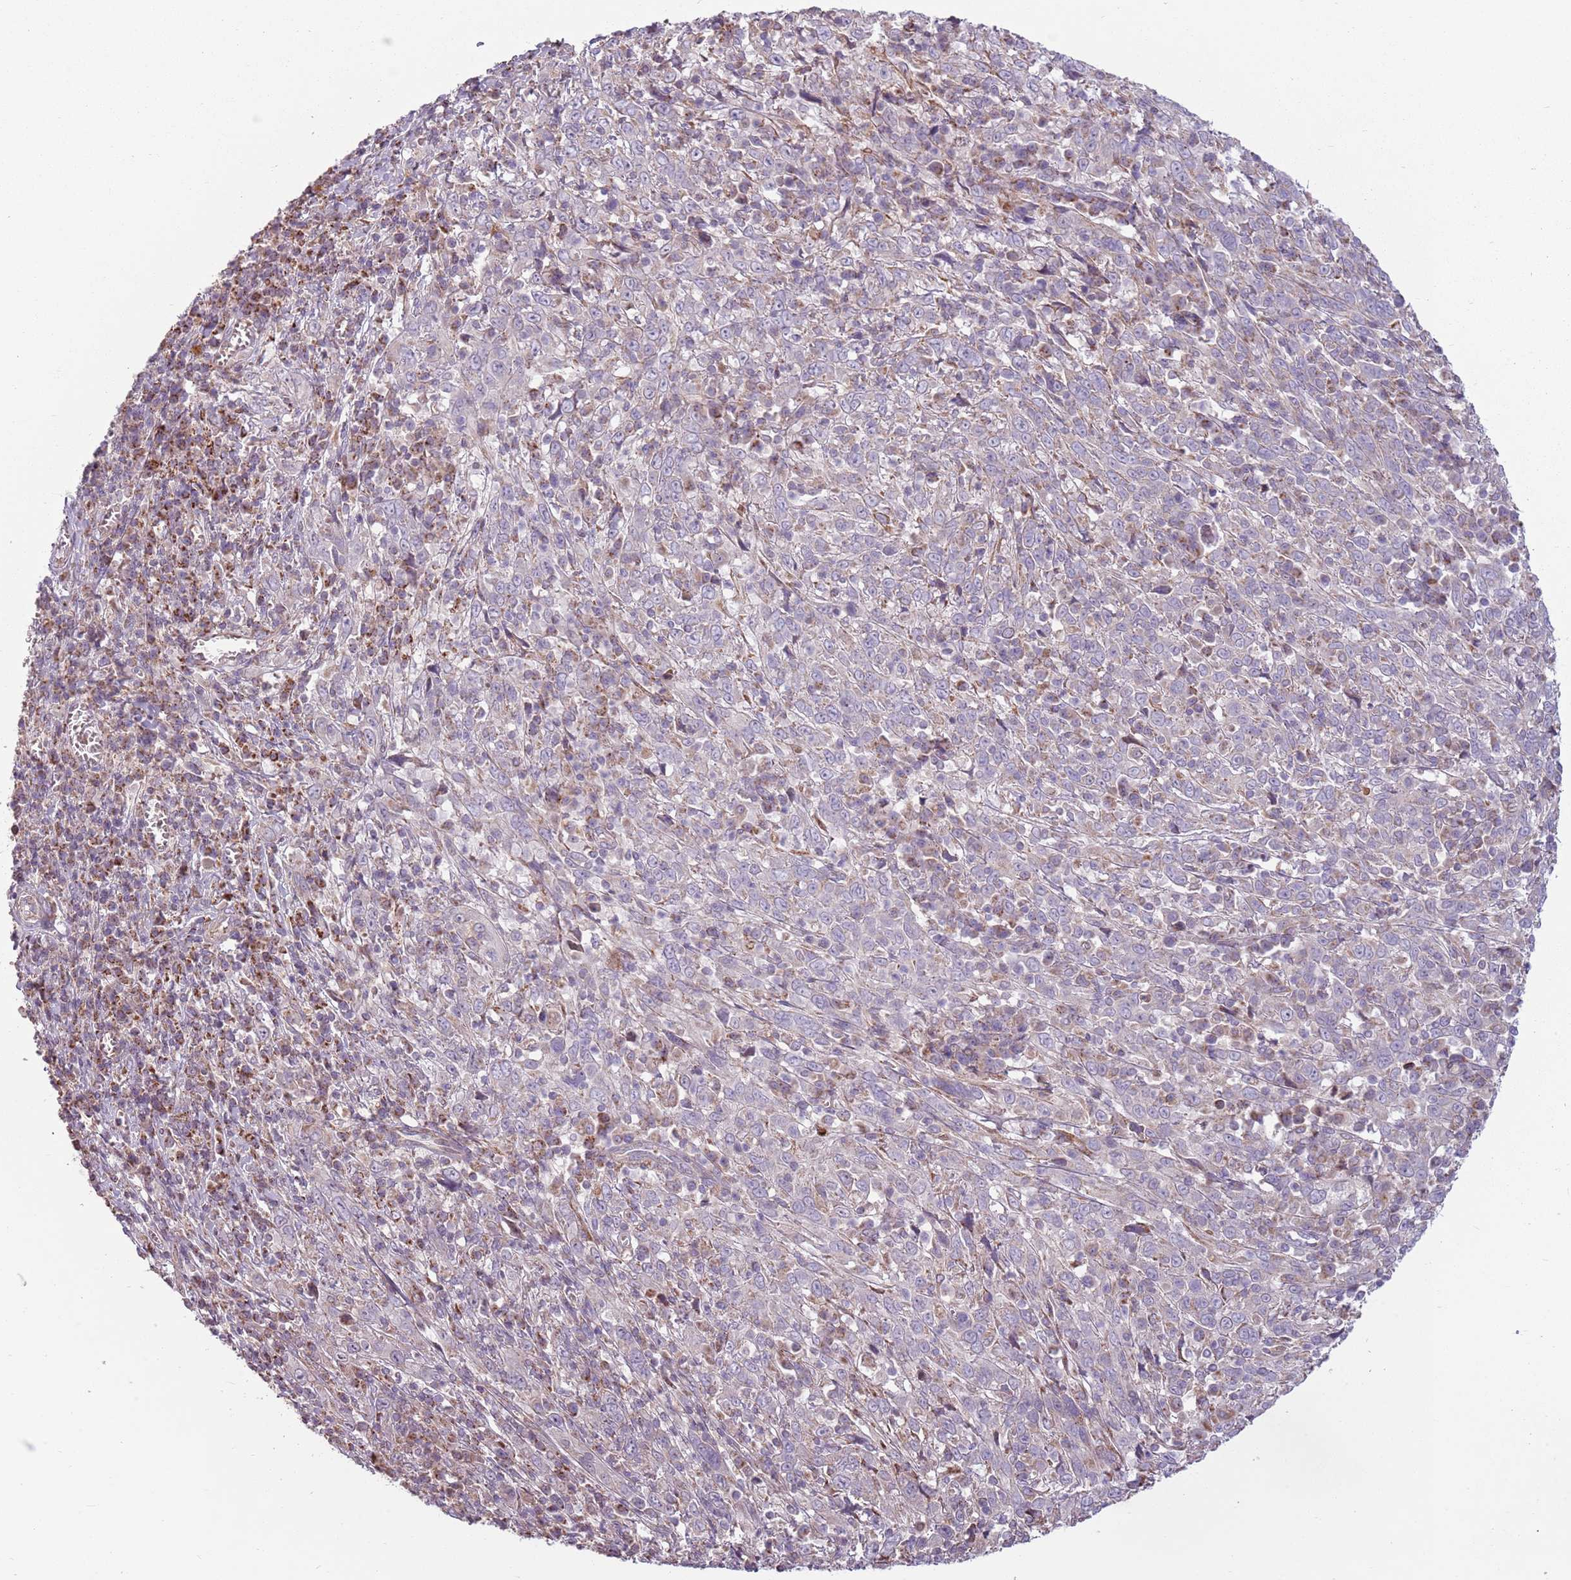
{"staining": {"intensity": "negative", "quantity": "none", "location": "none"}, "tissue": "cervical cancer", "cell_type": "Tumor cells", "image_type": "cancer", "snomed": [{"axis": "morphology", "description": "Squamous cell carcinoma, NOS"}, {"axis": "topography", "description": "Cervix"}], "caption": "DAB immunohistochemical staining of cervical squamous cell carcinoma exhibits no significant positivity in tumor cells. (IHC, brightfield microscopy, high magnification).", "gene": "ZNF530", "patient": {"sex": "female", "age": 46}}